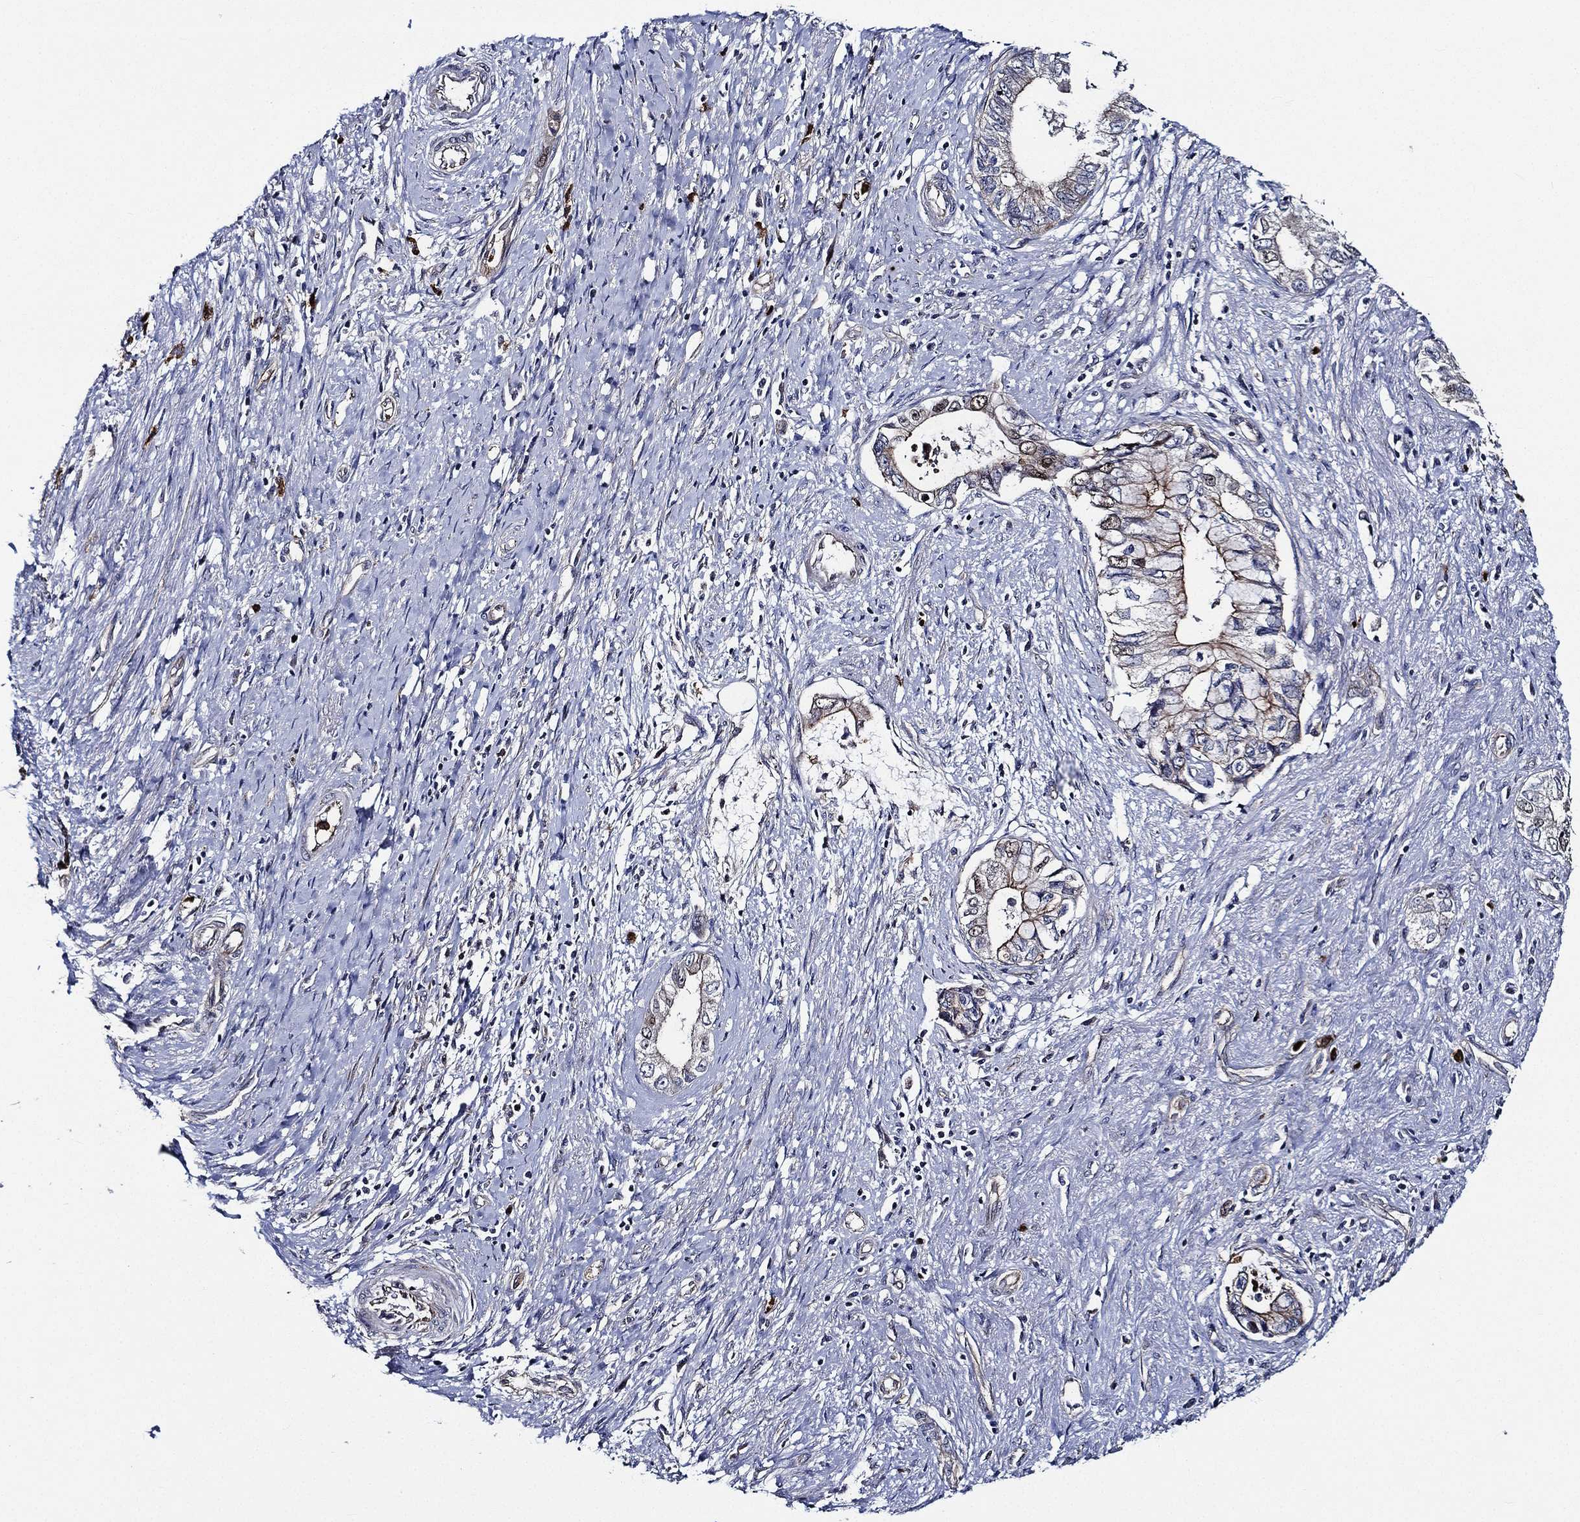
{"staining": {"intensity": "moderate", "quantity": "<25%", "location": "cytoplasmic/membranous"}, "tissue": "pancreatic cancer", "cell_type": "Tumor cells", "image_type": "cancer", "snomed": [{"axis": "morphology", "description": "Adenocarcinoma, NOS"}, {"axis": "topography", "description": "Pancreas"}], "caption": "Human pancreatic cancer stained for a protein (brown) displays moderate cytoplasmic/membranous positive expression in approximately <25% of tumor cells.", "gene": "KIF20B", "patient": {"sex": "female", "age": 73}}